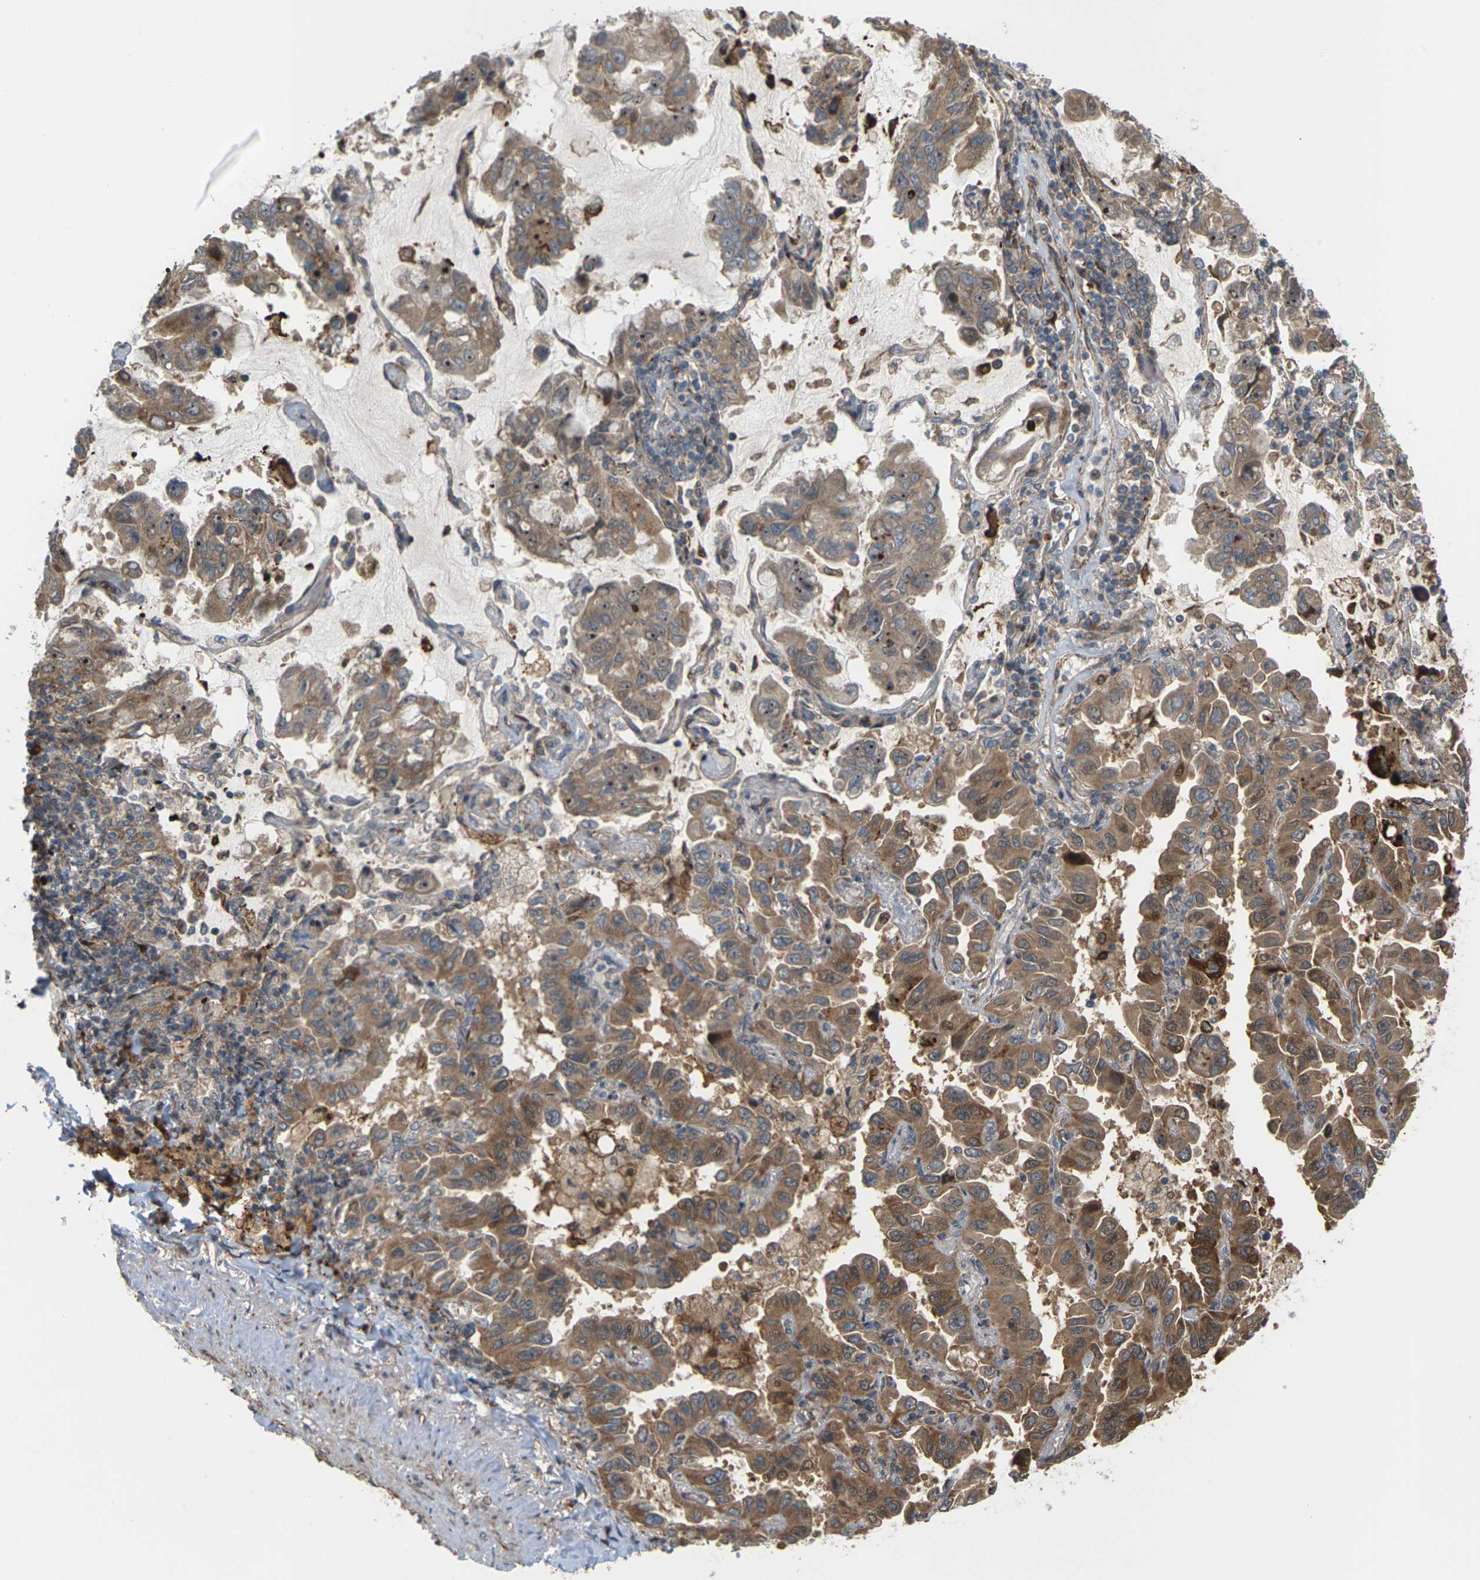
{"staining": {"intensity": "moderate", "quantity": ">75%", "location": "cytoplasmic/membranous"}, "tissue": "lung cancer", "cell_type": "Tumor cells", "image_type": "cancer", "snomed": [{"axis": "morphology", "description": "Adenocarcinoma, NOS"}, {"axis": "topography", "description": "Lung"}], "caption": "Tumor cells display medium levels of moderate cytoplasmic/membranous expression in approximately >75% of cells in lung adenocarcinoma.", "gene": "ROBO1", "patient": {"sex": "male", "age": 64}}